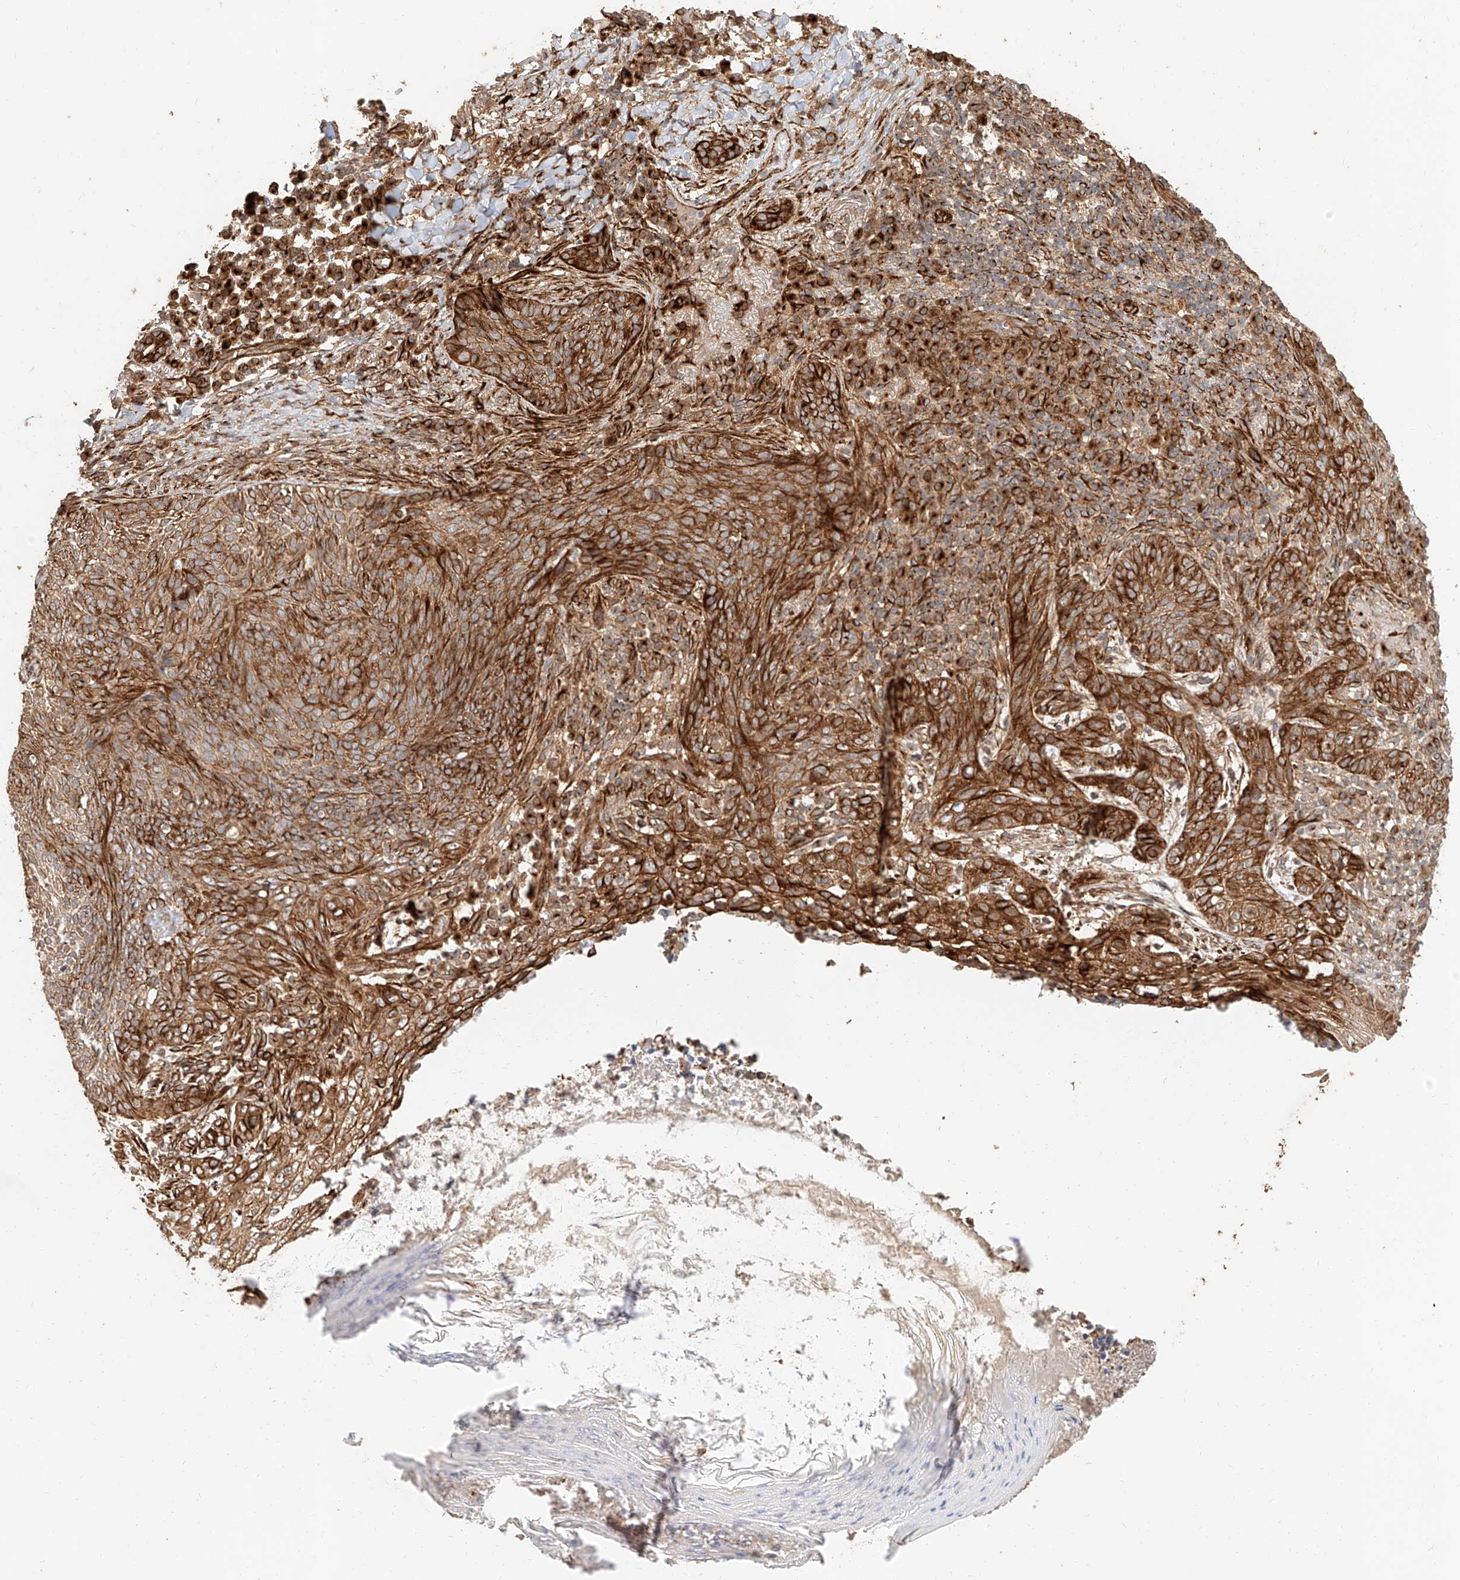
{"staining": {"intensity": "strong", "quantity": ">75%", "location": "cytoplasmic/membranous"}, "tissue": "skin cancer", "cell_type": "Tumor cells", "image_type": "cancer", "snomed": [{"axis": "morphology", "description": "Basal cell carcinoma"}, {"axis": "topography", "description": "Skin"}], "caption": "Human skin cancer stained with a brown dye shows strong cytoplasmic/membranous positive expression in about >75% of tumor cells.", "gene": "NAP1L1", "patient": {"sex": "male", "age": 85}}